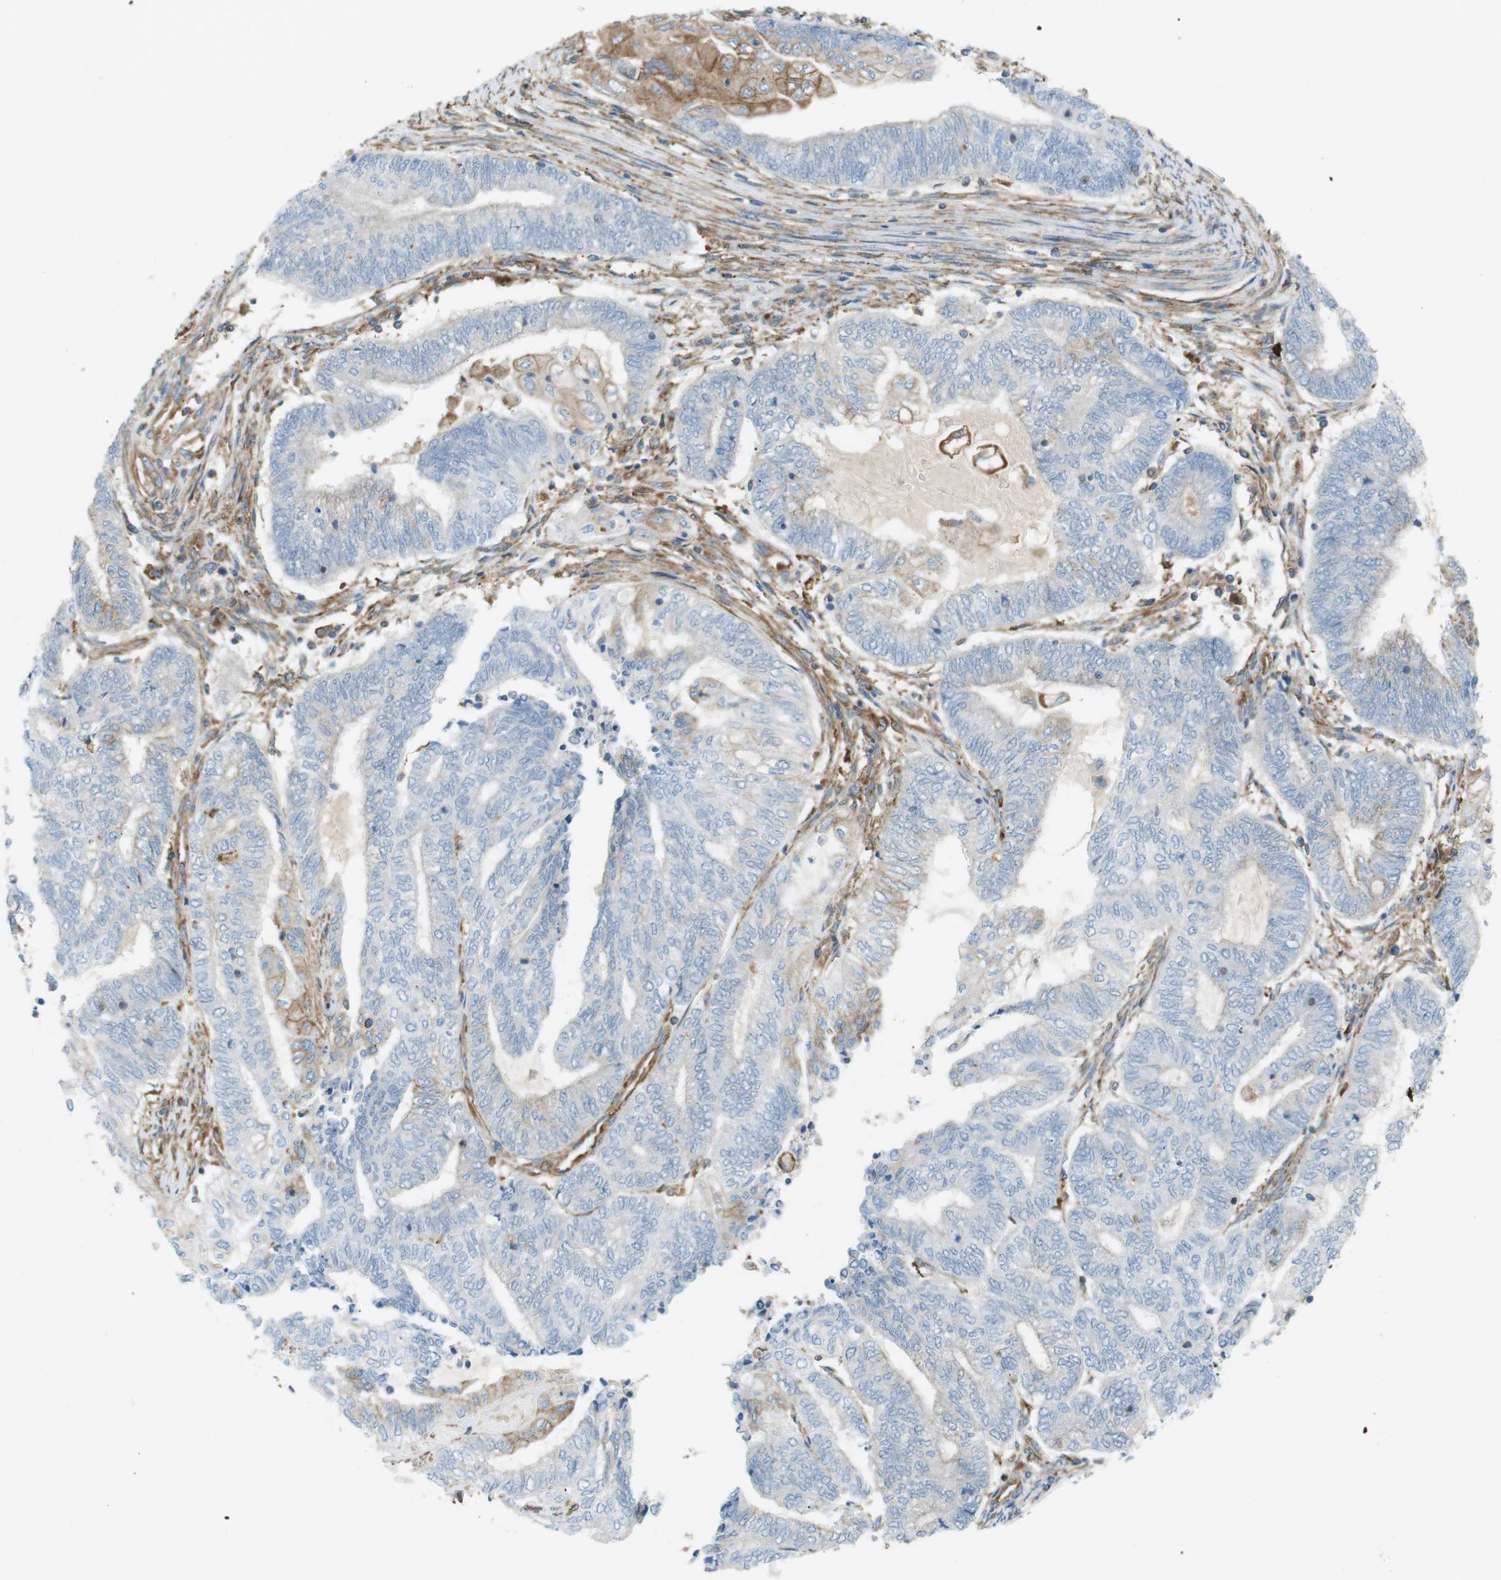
{"staining": {"intensity": "negative", "quantity": "none", "location": "none"}, "tissue": "endometrial cancer", "cell_type": "Tumor cells", "image_type": "cancer", "snomed": [{"axis": "morphology", "description": "Adenocarcinoma, NOS"}, {"axis": "topography", "description": "Uterus"}, {"axis": "topography", "description": "Endometrium"}], "caption": "High magnification brightfield microscopy of endometrial adenocarcinoma stained with DAB (3,3'-diaminobenzidine) (brown) and counterstained with hematoxylin (blue): tumor cells show no significant positivity.", "gene": "PEPD", "patient": {"sex": "female", "age": 70}}